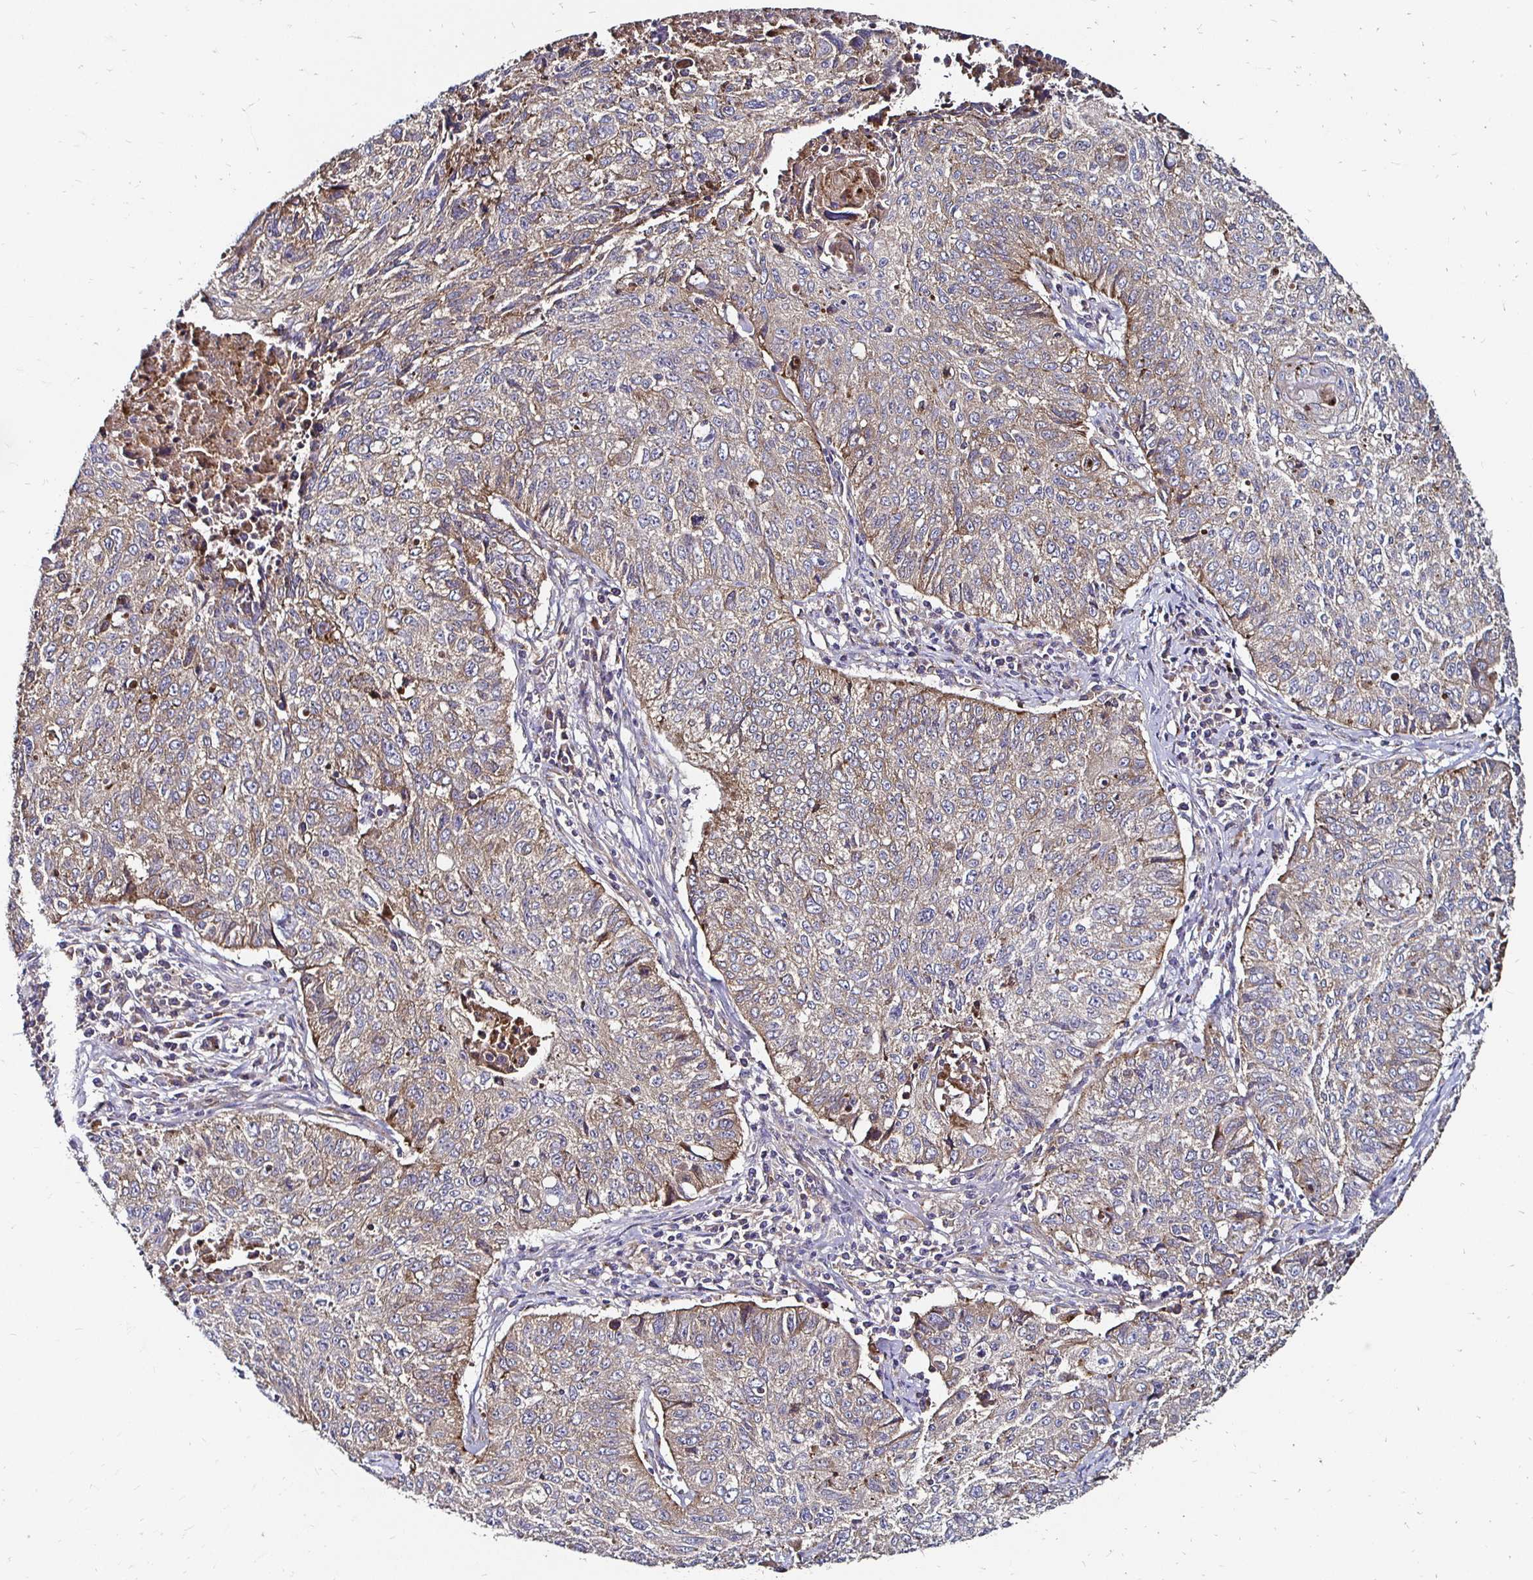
{"staining": {"intensity": "weak", "quantity": ">75%", "location": "cytoplasmic/membranous"}, "tissue": "lung cancer", "cell_type": "Tumor cells", "image_type": "cancer", "snomed": [{"axis": "morphology", "description": "Normal morphology"}, {"axis": "morphology", "description": "Aneuploidy"}, {"axis": "morphology", "description": "Squamous cell carcinoma, NOS"}, {"axis": "topography", "description": "Lymph node"}, {"axis": "topography", "description": "Lung"}], "caption": "This image reveals IHC staining of human aneuploidy (lung), with low weak cytoplasmic/membranous positivity in about >75% of tumor cells.", "gene": "NCSTN", "patient": {"sex": "female", "age": 76}}